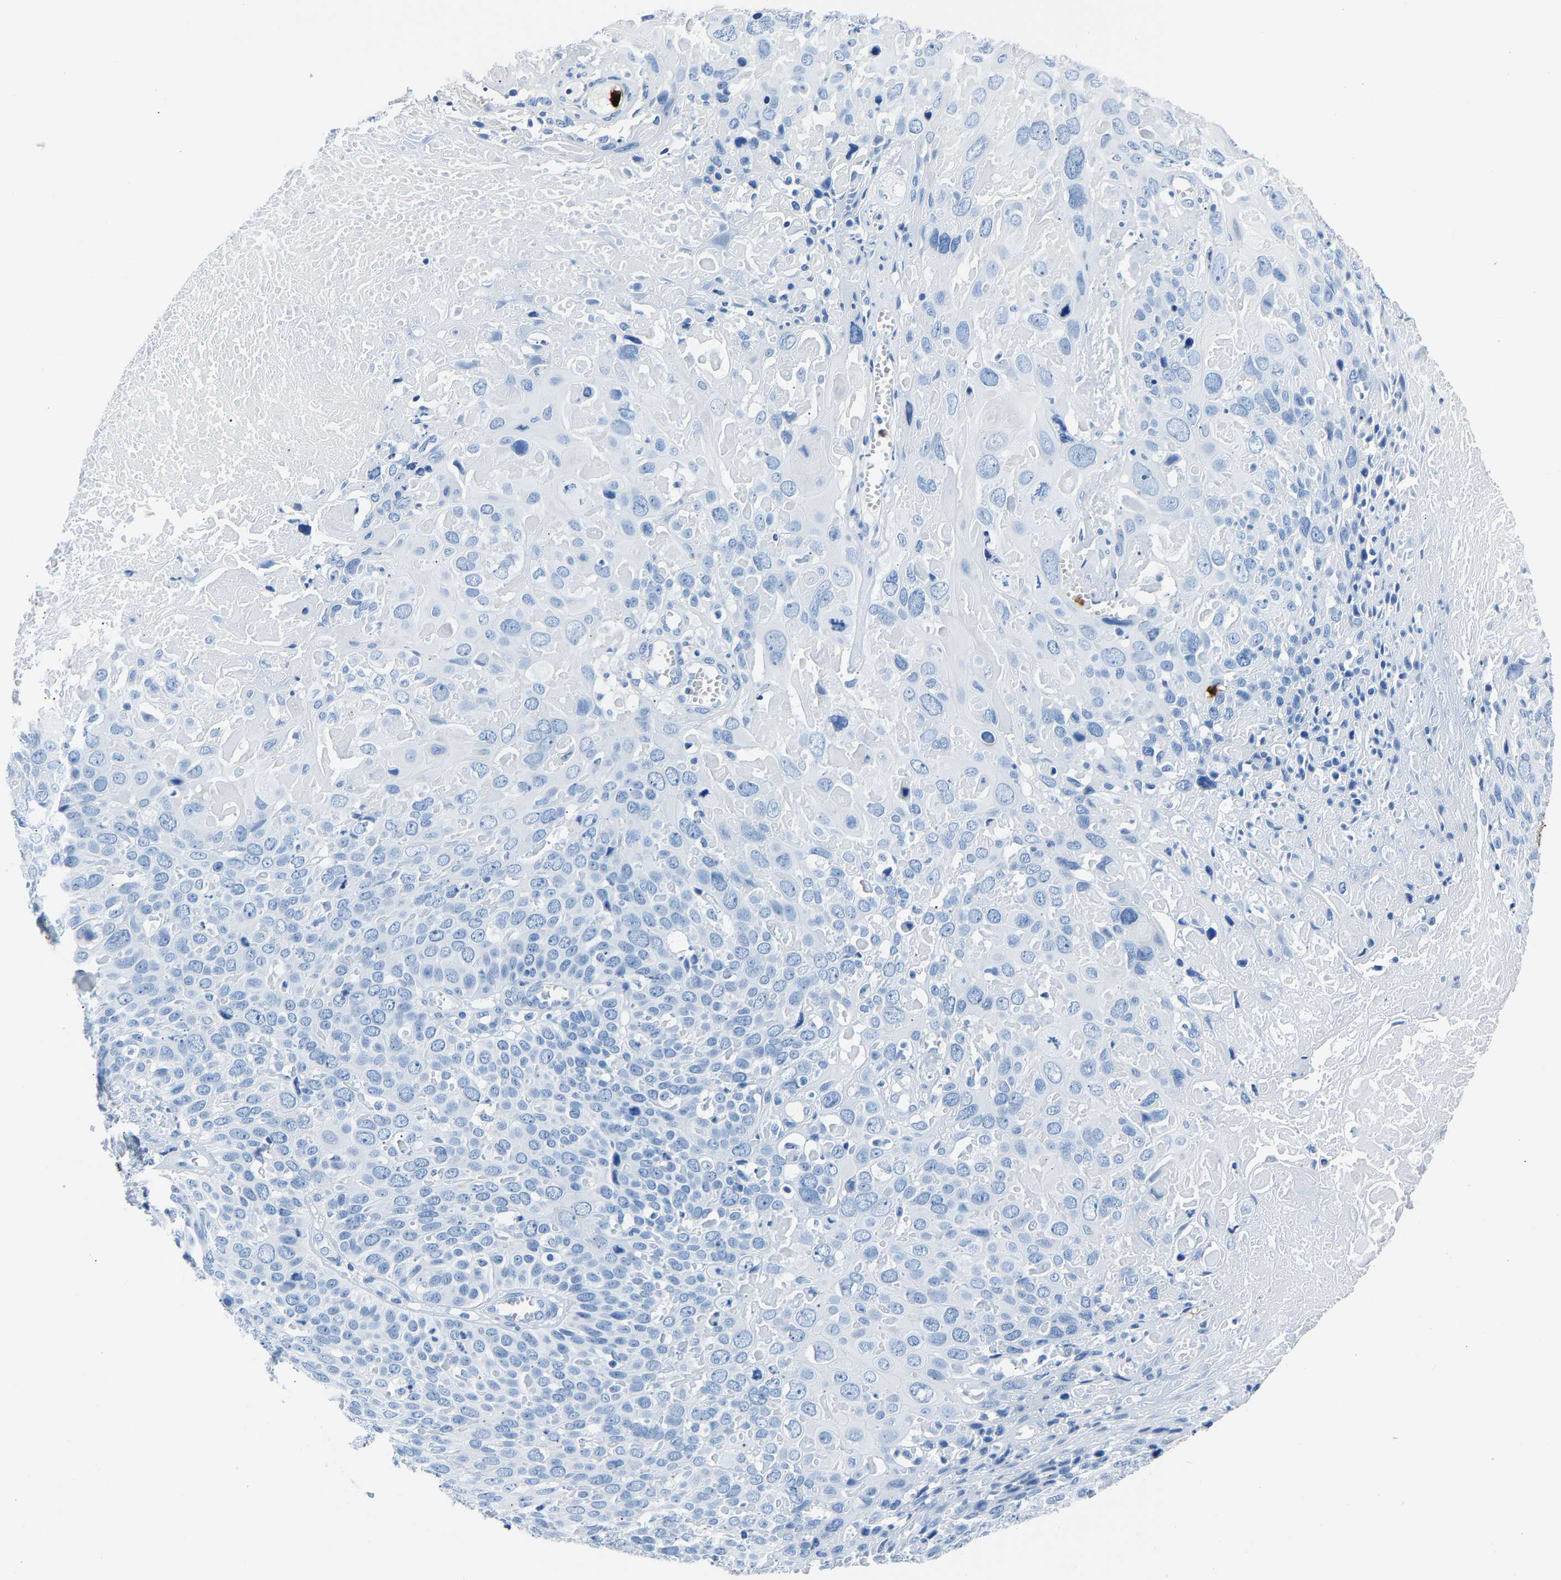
{"staining": {"intensity": "negative", "quantity": "none", "location": "none"}, "tissue": "cervical cancer", "cell_type": "Tumor cells", "image_type": "cancer", "snomed": [{"axis": "morphology", "description": "Squamous cell carcinoma, NOS"}, {"axis": "topography", "description": "Cervix"}], "caption": "Human cervical cancer stained for a protein using immunohistochemistry (IHC) shows no positivity in tumor cells.", "gene": "S100P", "patient": {"sex": "female", "age": 74}}